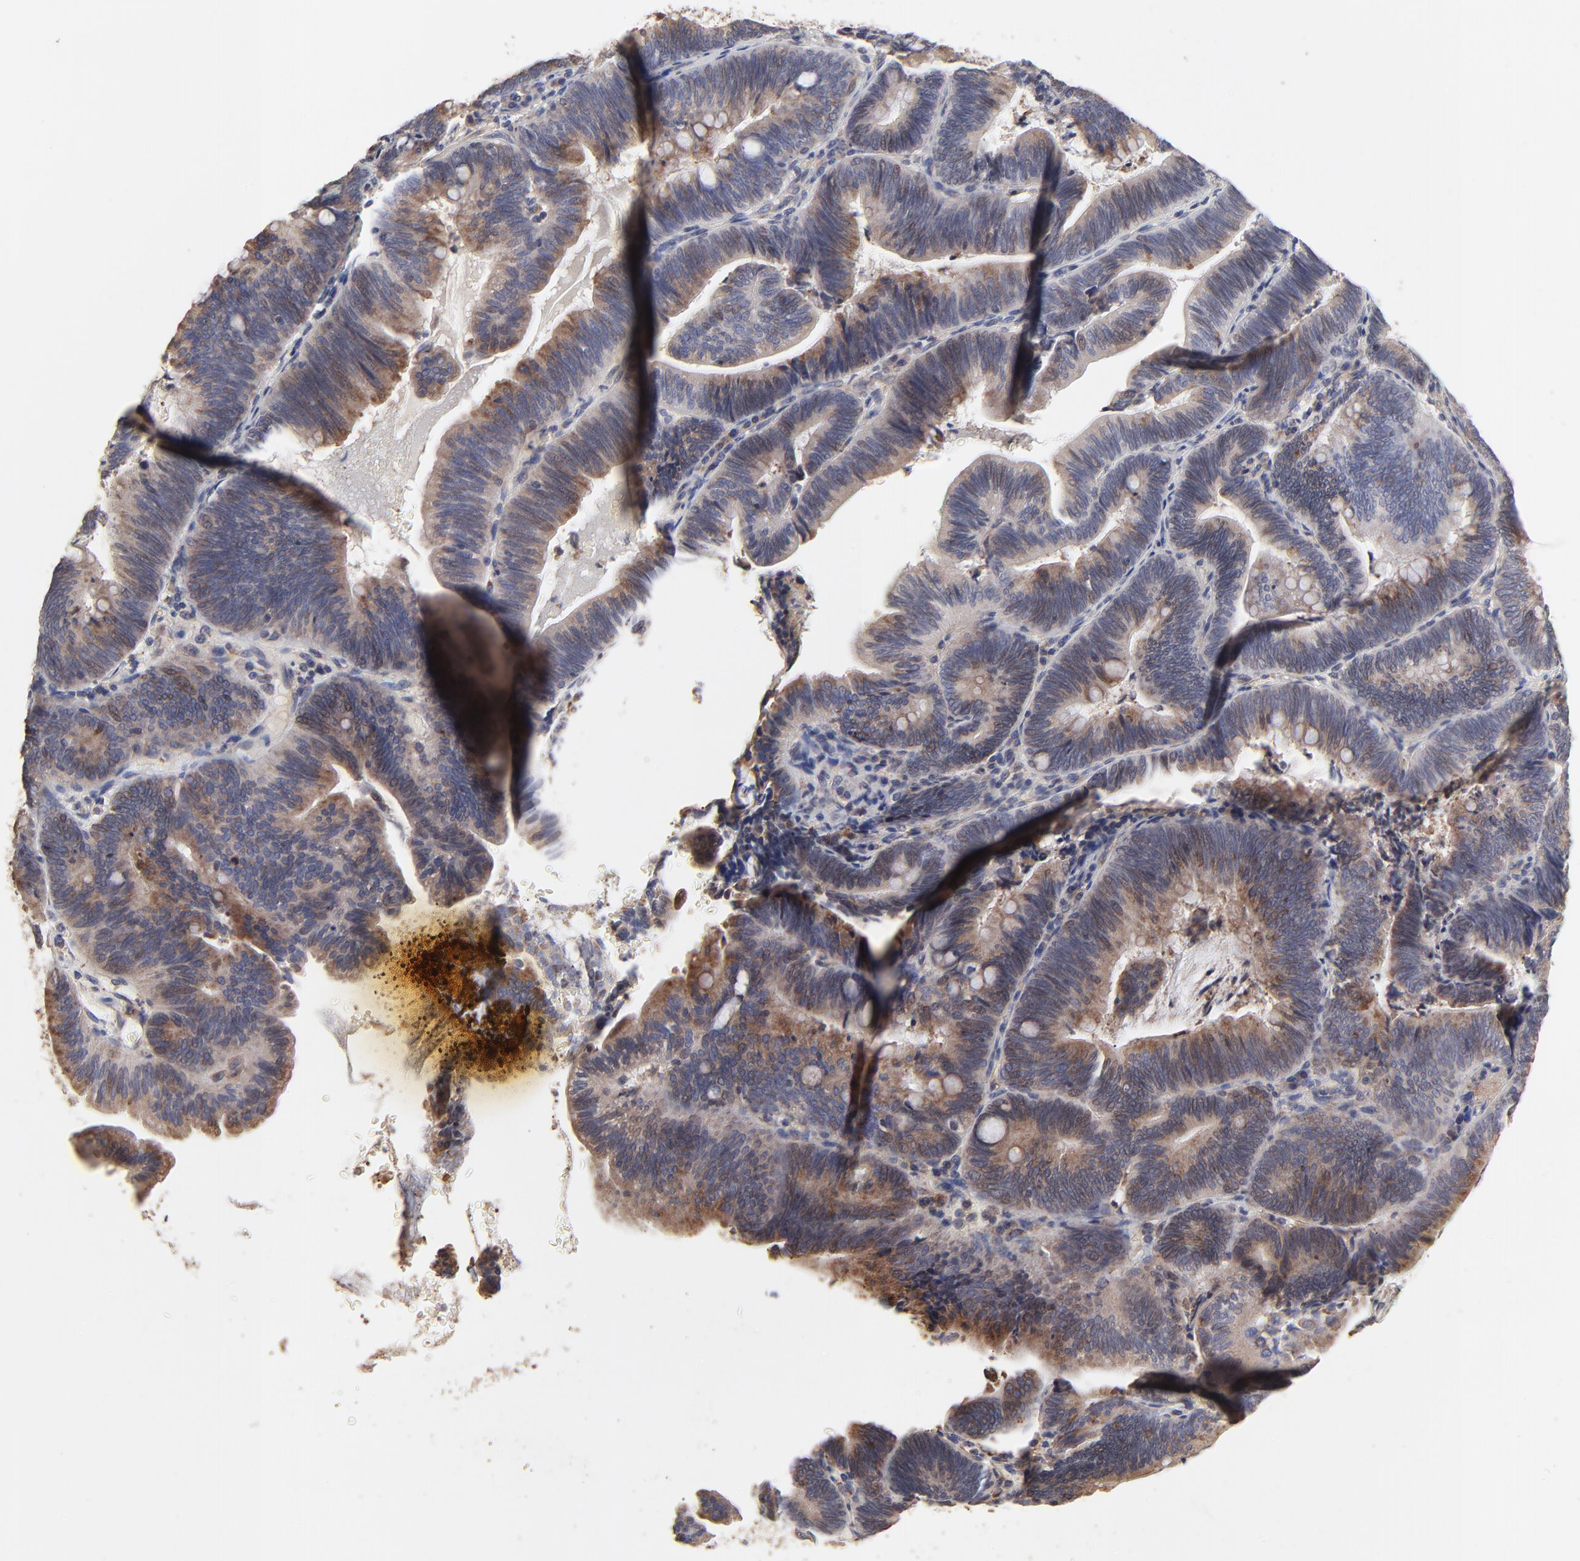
{"staining": {"intensity": "strong", "quantity": ">75%", "location": "cytoplasmic/membranous"}, "tissue": "pancreatic cancer", "cell_type": "Tumor cells", "image_type": "cancer", "snomed": [{"axis": "morphology", "description": "Adenocarcinoma, NOS"}, {"axis": "topography", "description": "Pancreas"}], "caption": "Protein staining of pancreatic adenocarcinoma tissue shows strong cytoplasmic/membranous expression in about >75% of tumor cells.", "gene": "ELP2", "patient": {"sex": "male", "age": 82}}